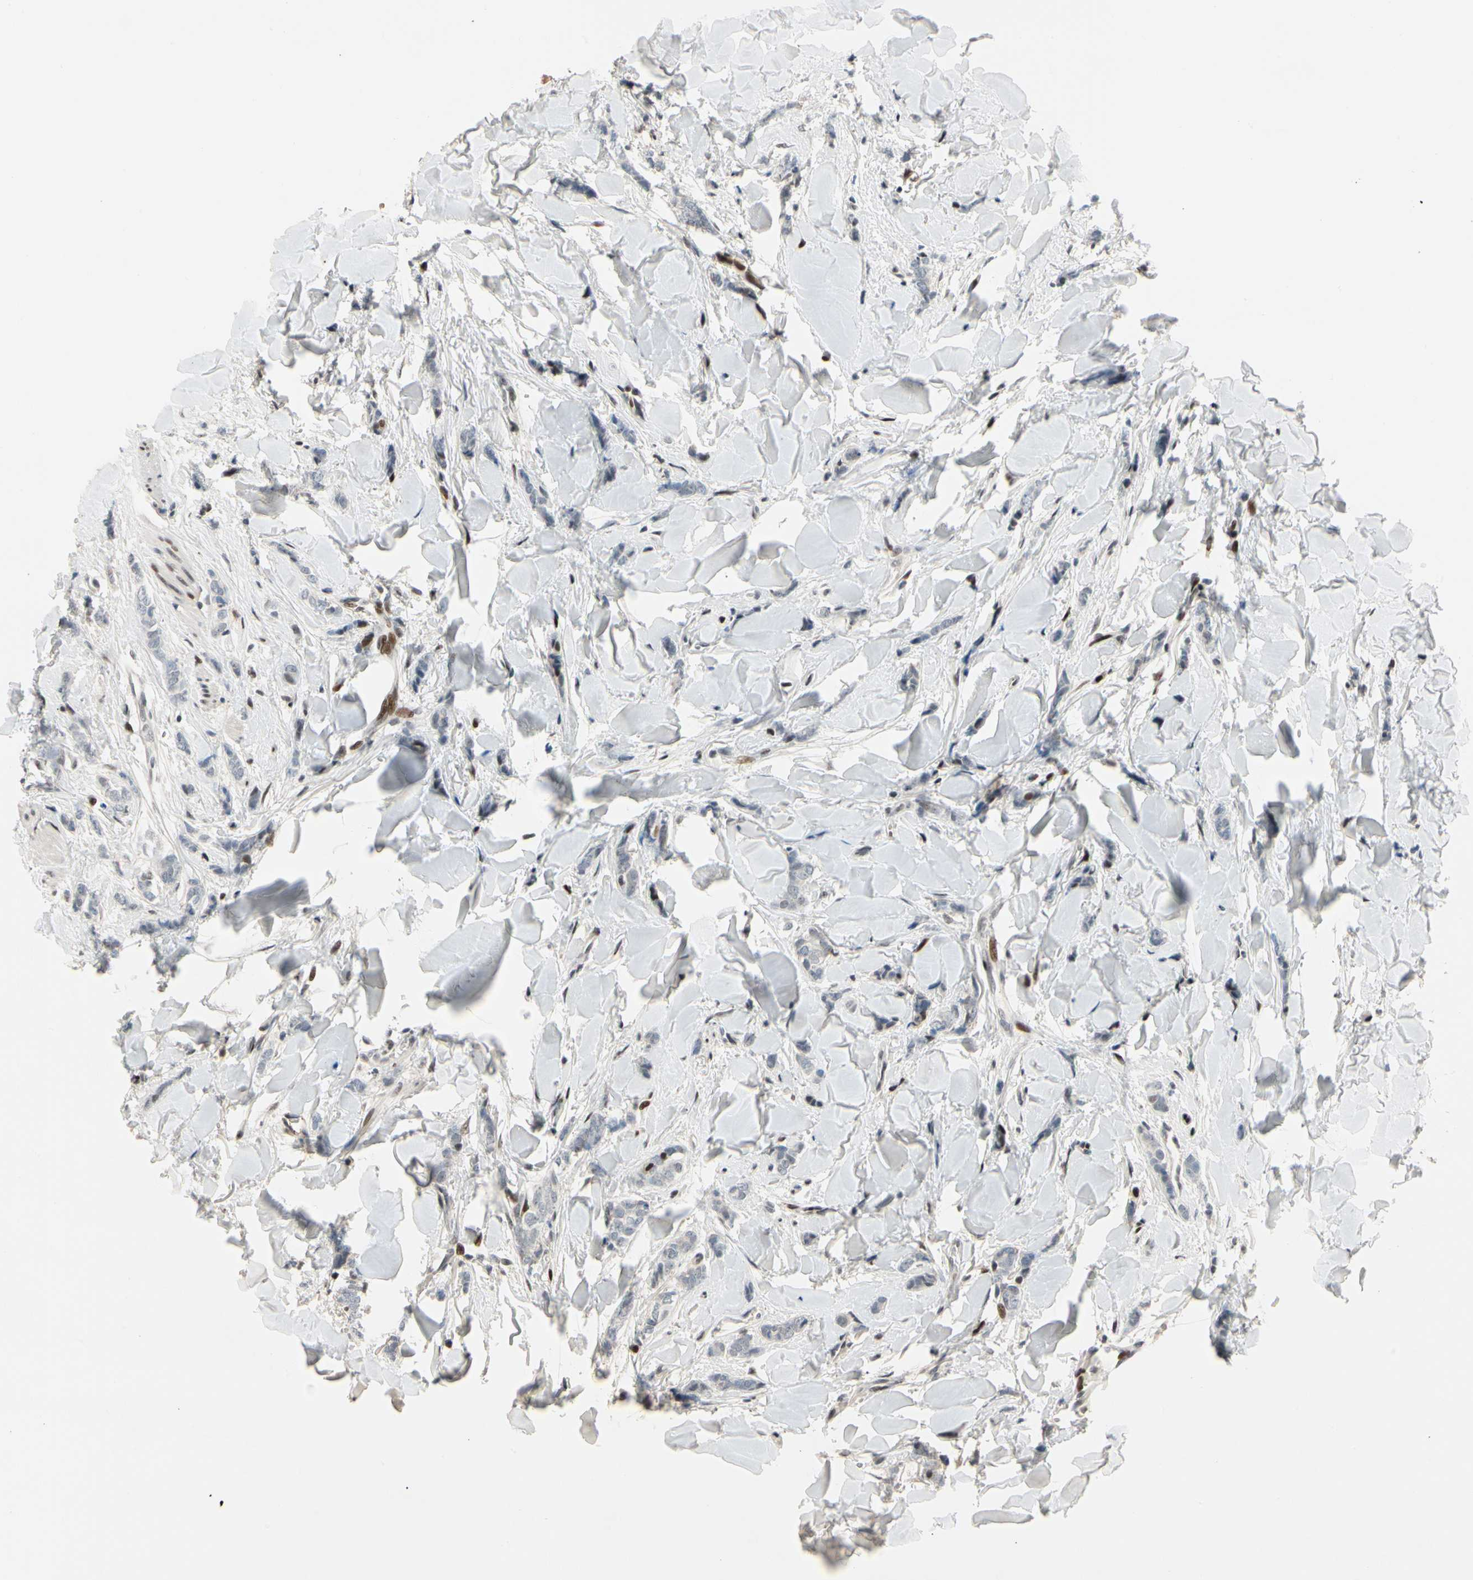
{"staining": {"intensity": "negative", "quantity": "none", "location": "none"}, "tissue": "breast cancer", "cell_type": "Tumor cells", "image_type": "cancer", "snomed": [{"axis": "morphology", "description": "Lobular carcinoma"}, {"axis": "topography", "description": "Skin"}, {"axis": "topography", "description": "Breast"}], "caption": "Immunohistochemistry (IHC) image of neoplastic tissue: breast lobular carcinoma stained with DAB (3,3'-diaminobenzidine) exhibits no significant protein expression in tumor cells.", "gene": "FOXO3", "patient": {"sex": "female", "age": 46}}